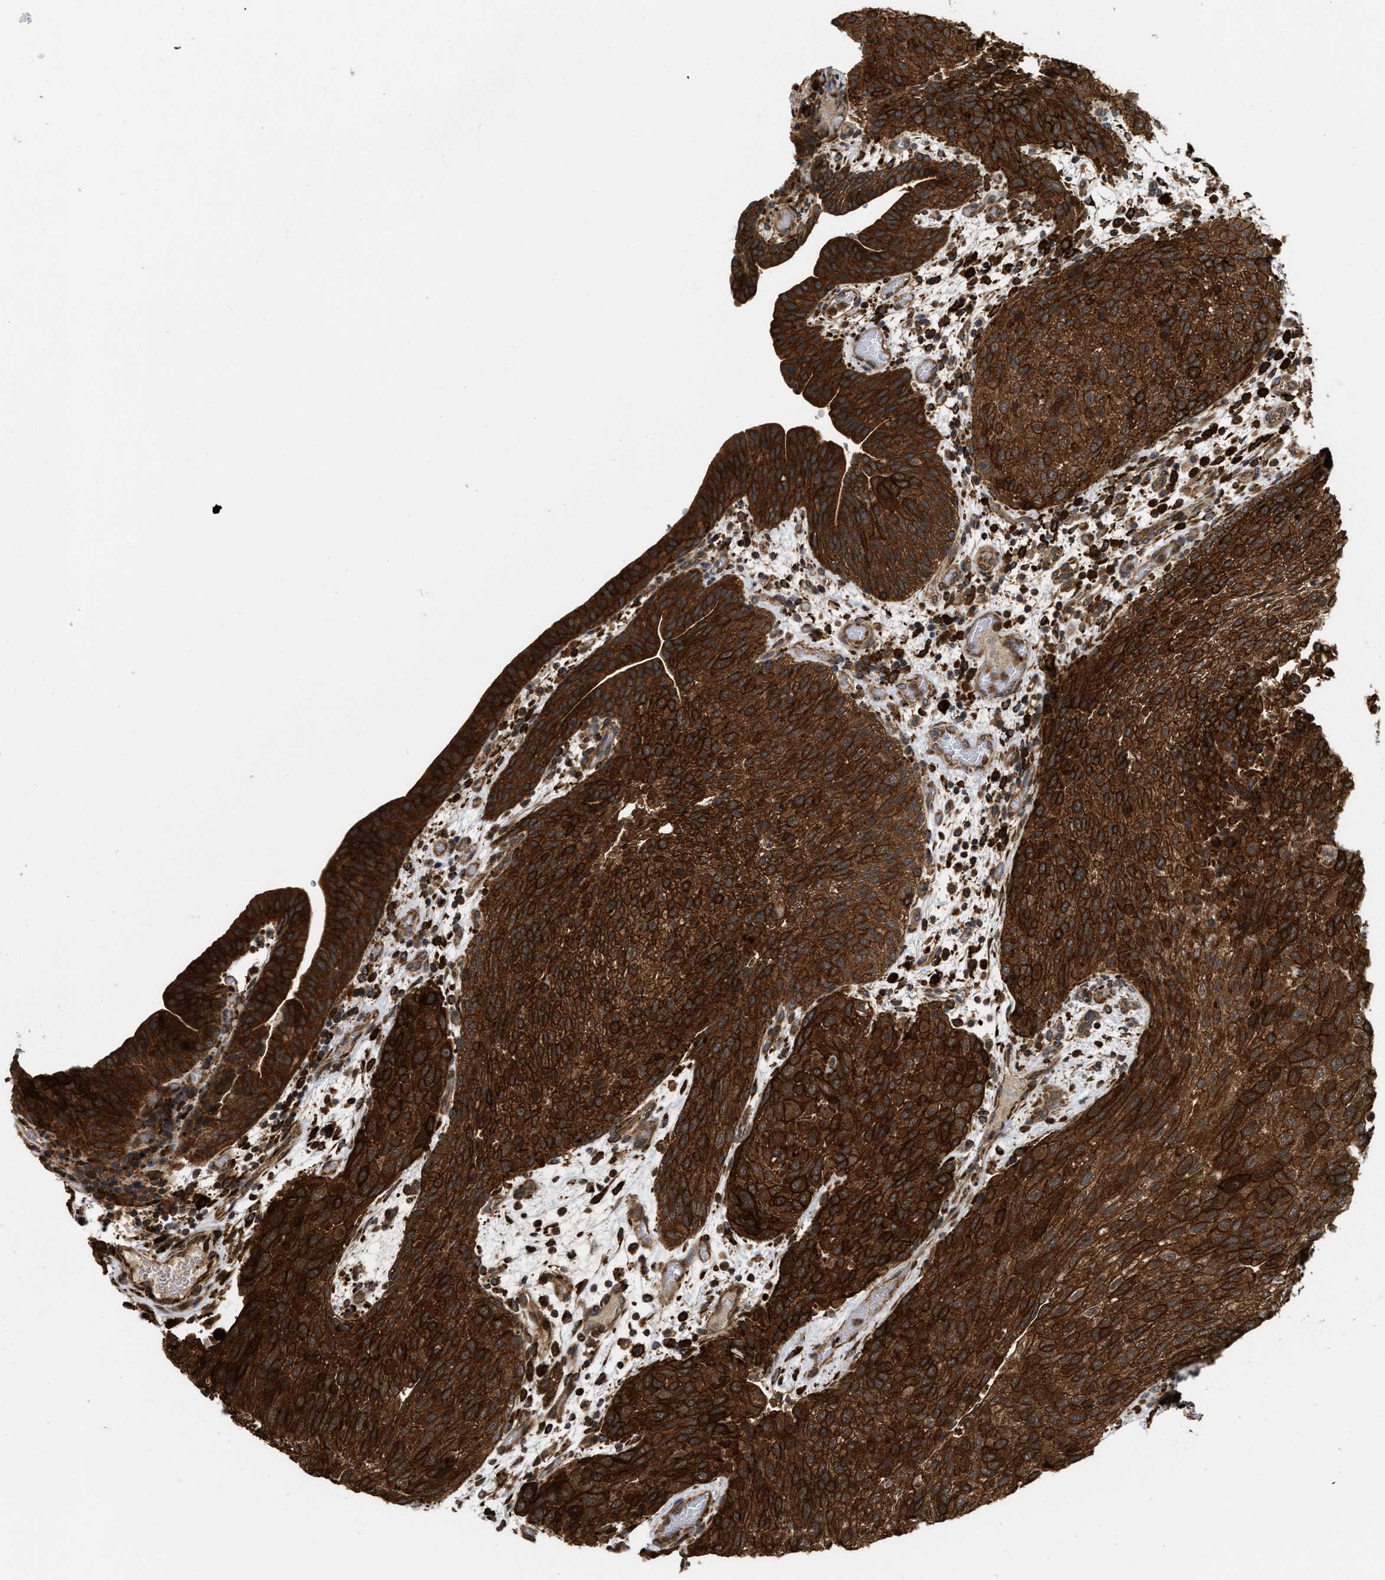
{"staining": {"intensity": "strong", "quantity": ">75%", "location": "cytoplasmic/membranous"}, "tissue": "urothelial cancer", "cell_type": "Tumor cells", "image_type": "cancer", "snomed": [{"axis": "morphology", "description": "Urothelial carcinoma, Low grade"}, {"axis": "morphology", "description": "Urothelial carcinoma, High grade"}, {"axis": "topography", "description": "Urinary bladder"}], "caption": "Protein staining displays strong cytoplasmic/membranous positivity in approximately >75% of tumor cells in urothelial carcinoma (high-grade). (DAB IHC with brightfield microscopy, high magnification).", "gene": "IQCE", "patient": {"sex": "male", "age": 35}}